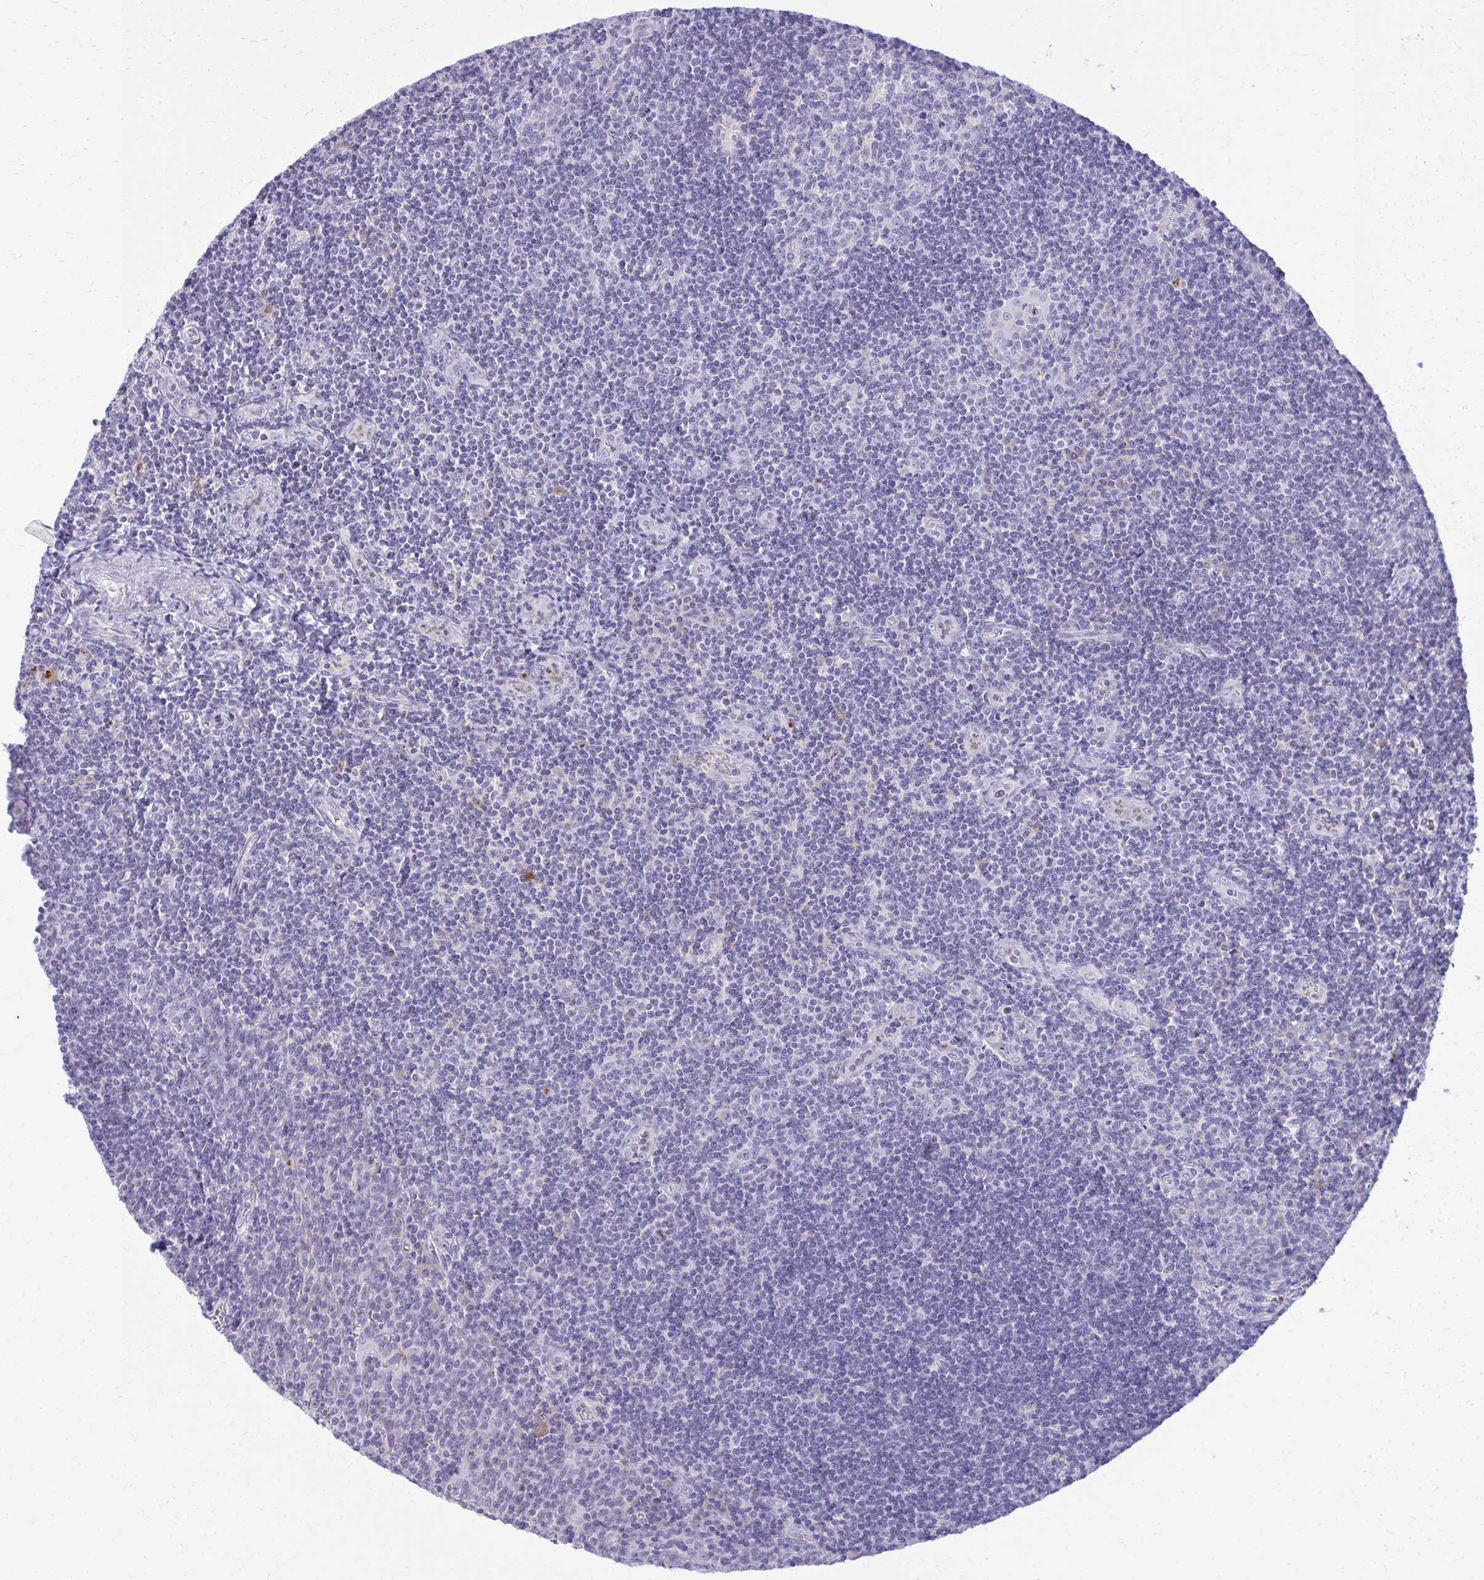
{"staining": {"intensity": "negative", "quantity": "none", "location": "none"}, "tissue": "tonsil", "cell_type": "Germinal center cells", "image_type": "normal", "snomed": [{"axis": "morphology", "description": "Normal tissue, NOS"}, {"axis": "morphology", "description": "Inflammation, NOS"}, {"axis": "topography", "description": "Tonsil"}], "caption": "Germinal center cells are negative for protein expression in benign human tonsil. (DAB IHC visualized using brightfield microscopy, high magnification).", "gene": "ENSG00000275249", "patient": {"sex": "female", "age": 31}}